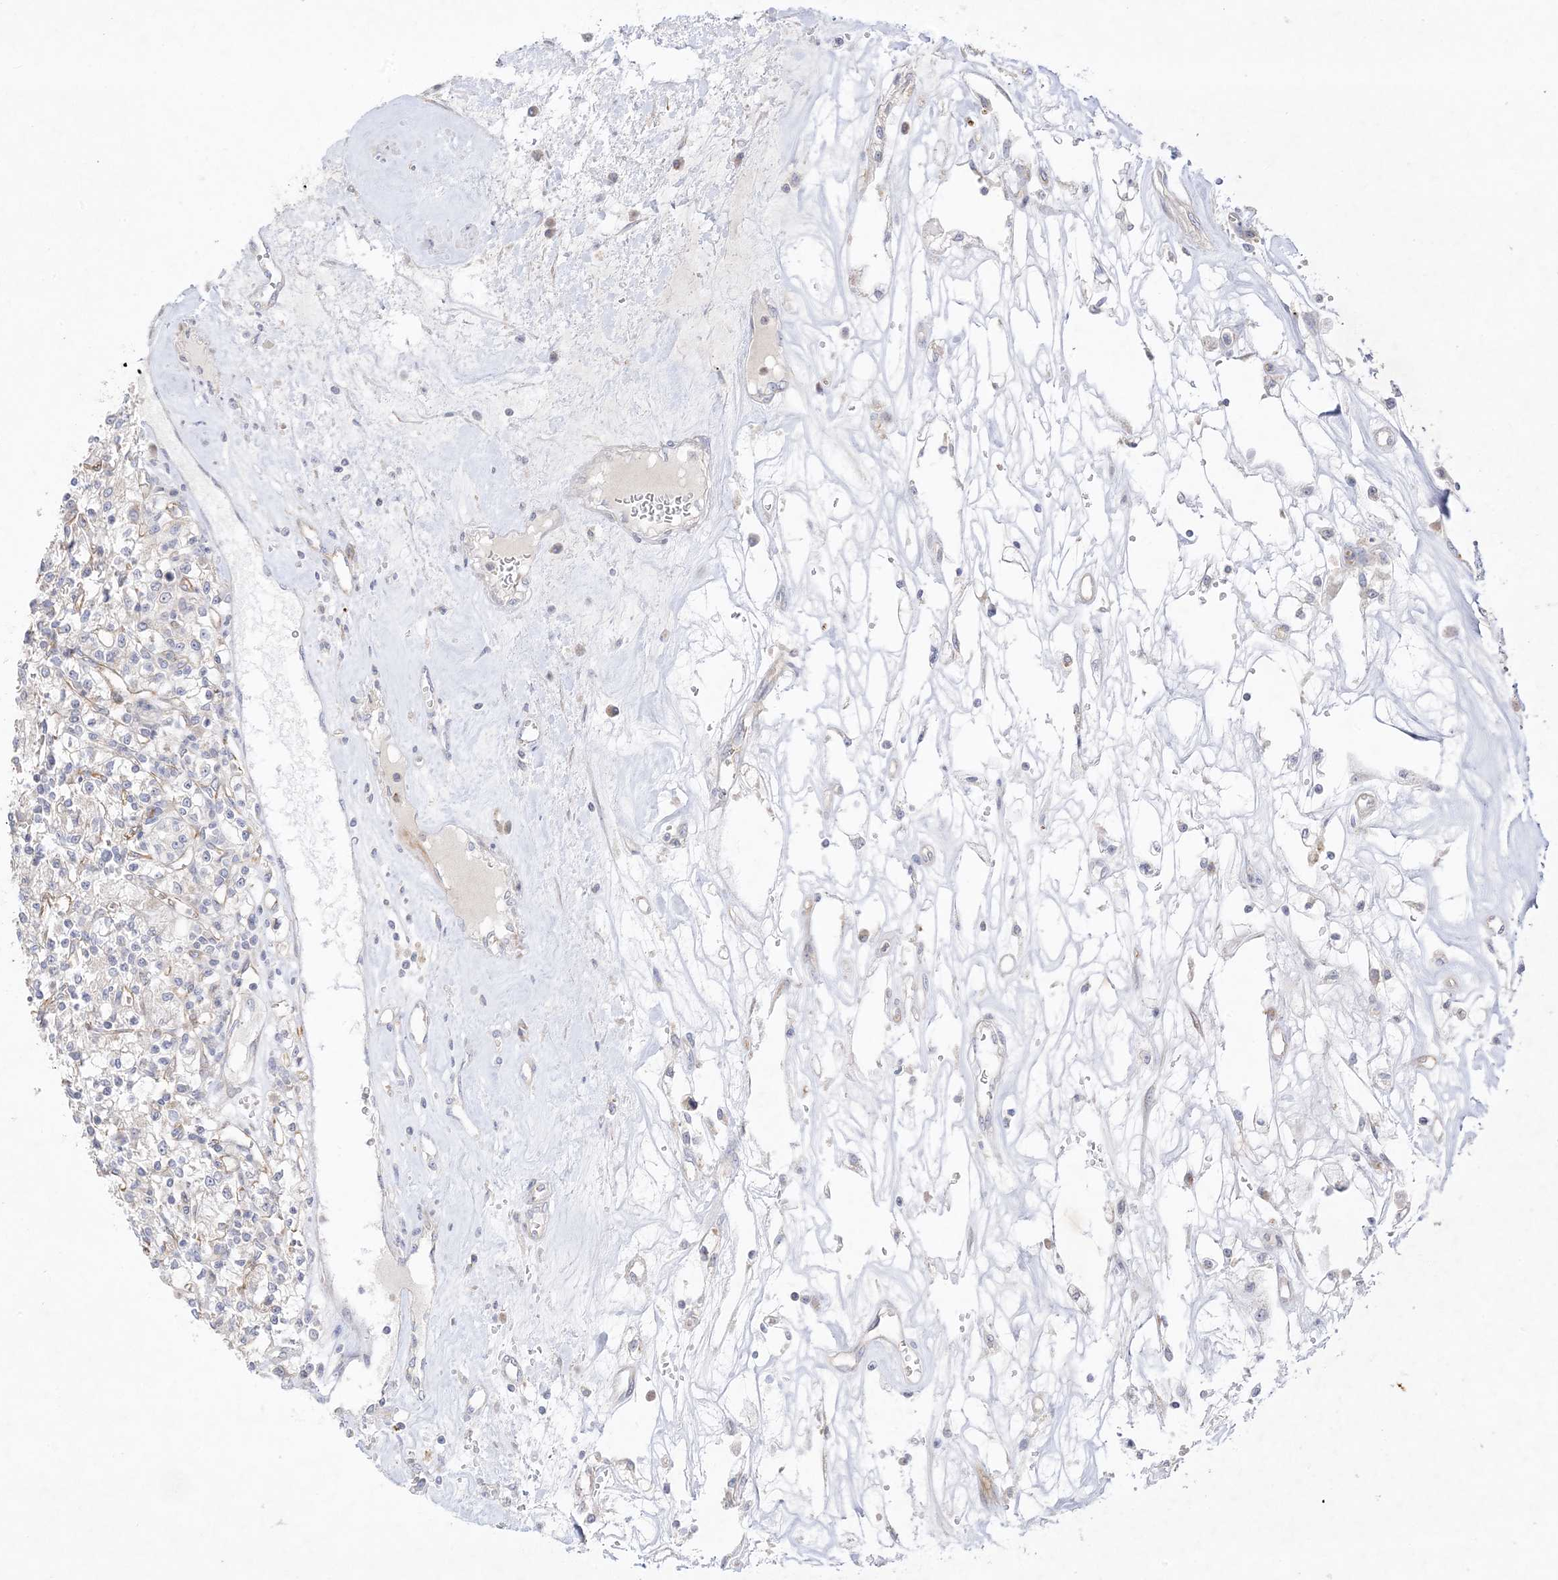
{"staining": {"intensity": "negative", "quantity": "none", "location": "none"}, "tissue": "renal cancer", "cell_type": "Tumor cells", "image_type": "cancer", "snomed": [{"axis": "morphology", "description": "Adenocarcinoma, NOS"}, {"axis": "topography", "description": "Kidney"}], "caption": "Tumor cells show no significant protein expression in renal cancer (adenocarcinoma).", "gene": "TRANK1", "patient": {"sex": "female", "age": 59}}